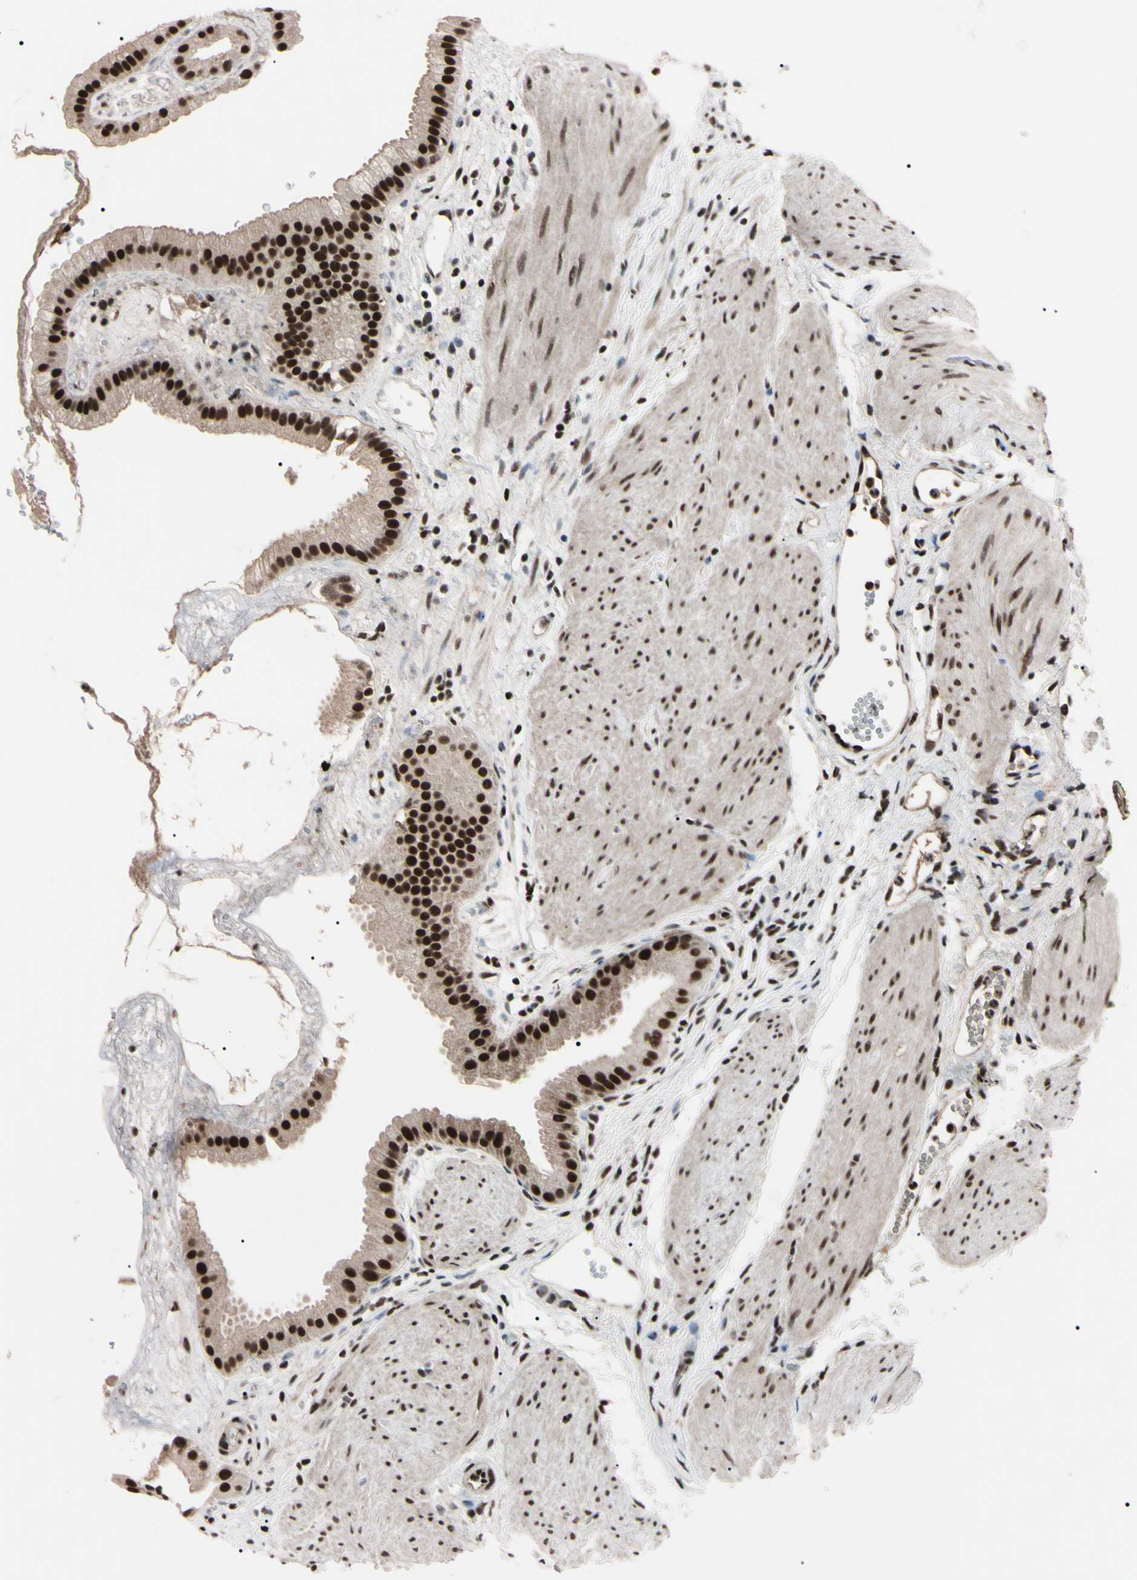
{"staining": {"intensity": "strong", "quantity": "25%-75%", "location": "cytoplasmic/membranous,nuclear"}, "tissue": "gallbladder", "cell_type": "Glandular cells", "image_type": "normal", "snomed": [{"axis": "morphology", "description": "Normal tissue, NOS"}, {"axis": "topography", "description": "Gallbladder"}], "caption": "Protein expression analysis of unremarkable gallbladder exhibits strong cytoplasmic/membranous,nuclear expression in about 25%-75% of glandular cells. (Brightfield microscopy of DAB IHC at high magnification).", "gene": "YY1", "patient": {"sex": "female", "age": 64}}